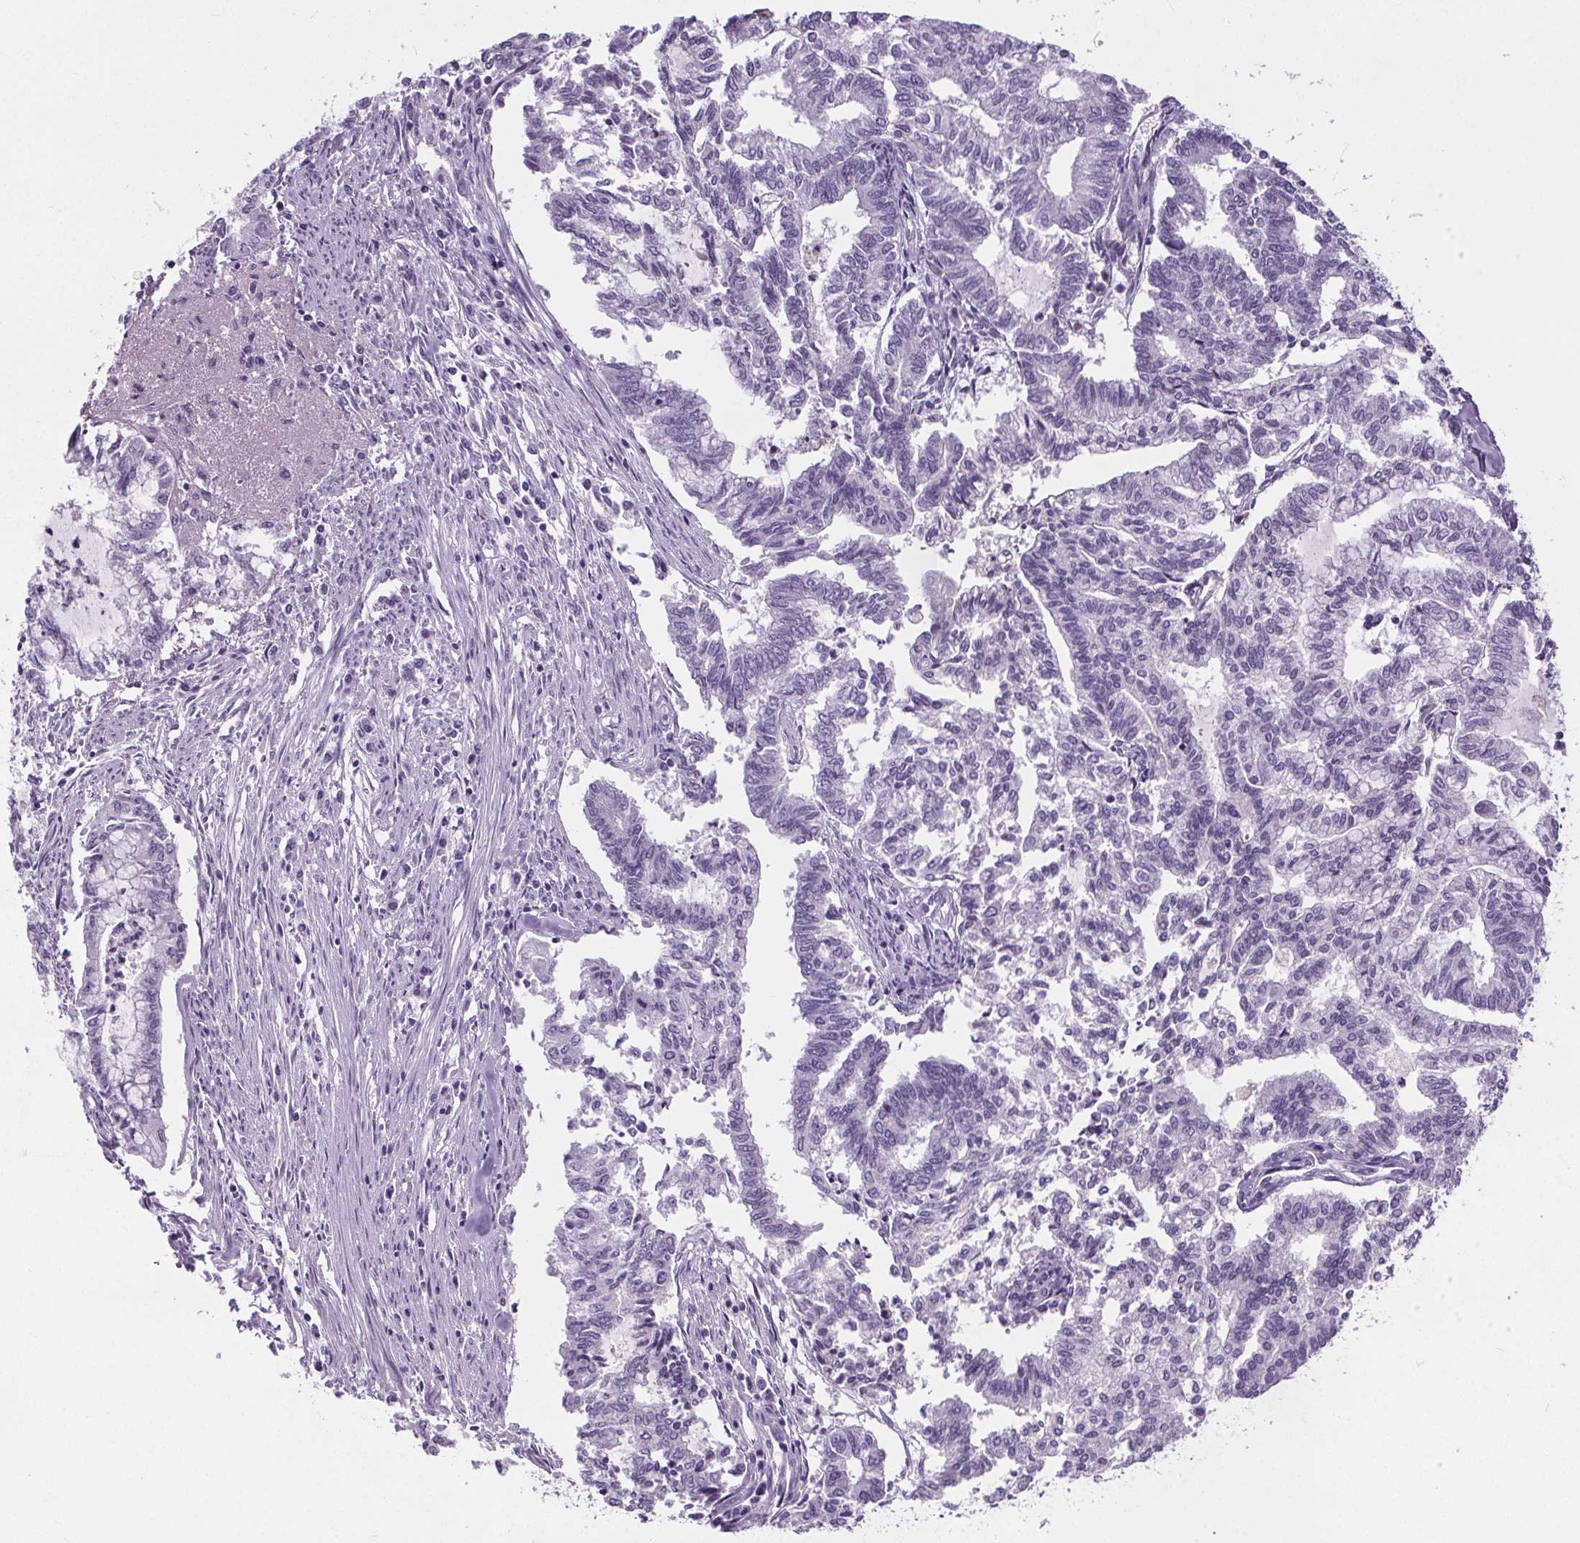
{"staining": {"intensity": "negative", "quantity": "none", "location": "none"}, "tissue": "endometrial cancer", "cell_type": "Tumor cells", "image_type": "cancer", "snomed": [{"axis": "morphology", "description": "Adenocarcinoma, NOS"}, {"axis": "topography", "description": "Endometrium"}], "caption": "High power microscopy micrograph of an immunohistochemistry micrograph of adenocarcinoma (endometrial), revealing no significant staining in tumor cells. (Immunohistochemistry (ihc), brightfield microscopy, high magnification).", "gene": "CD5L", "patient": {"sex": "female", "age": 79}}